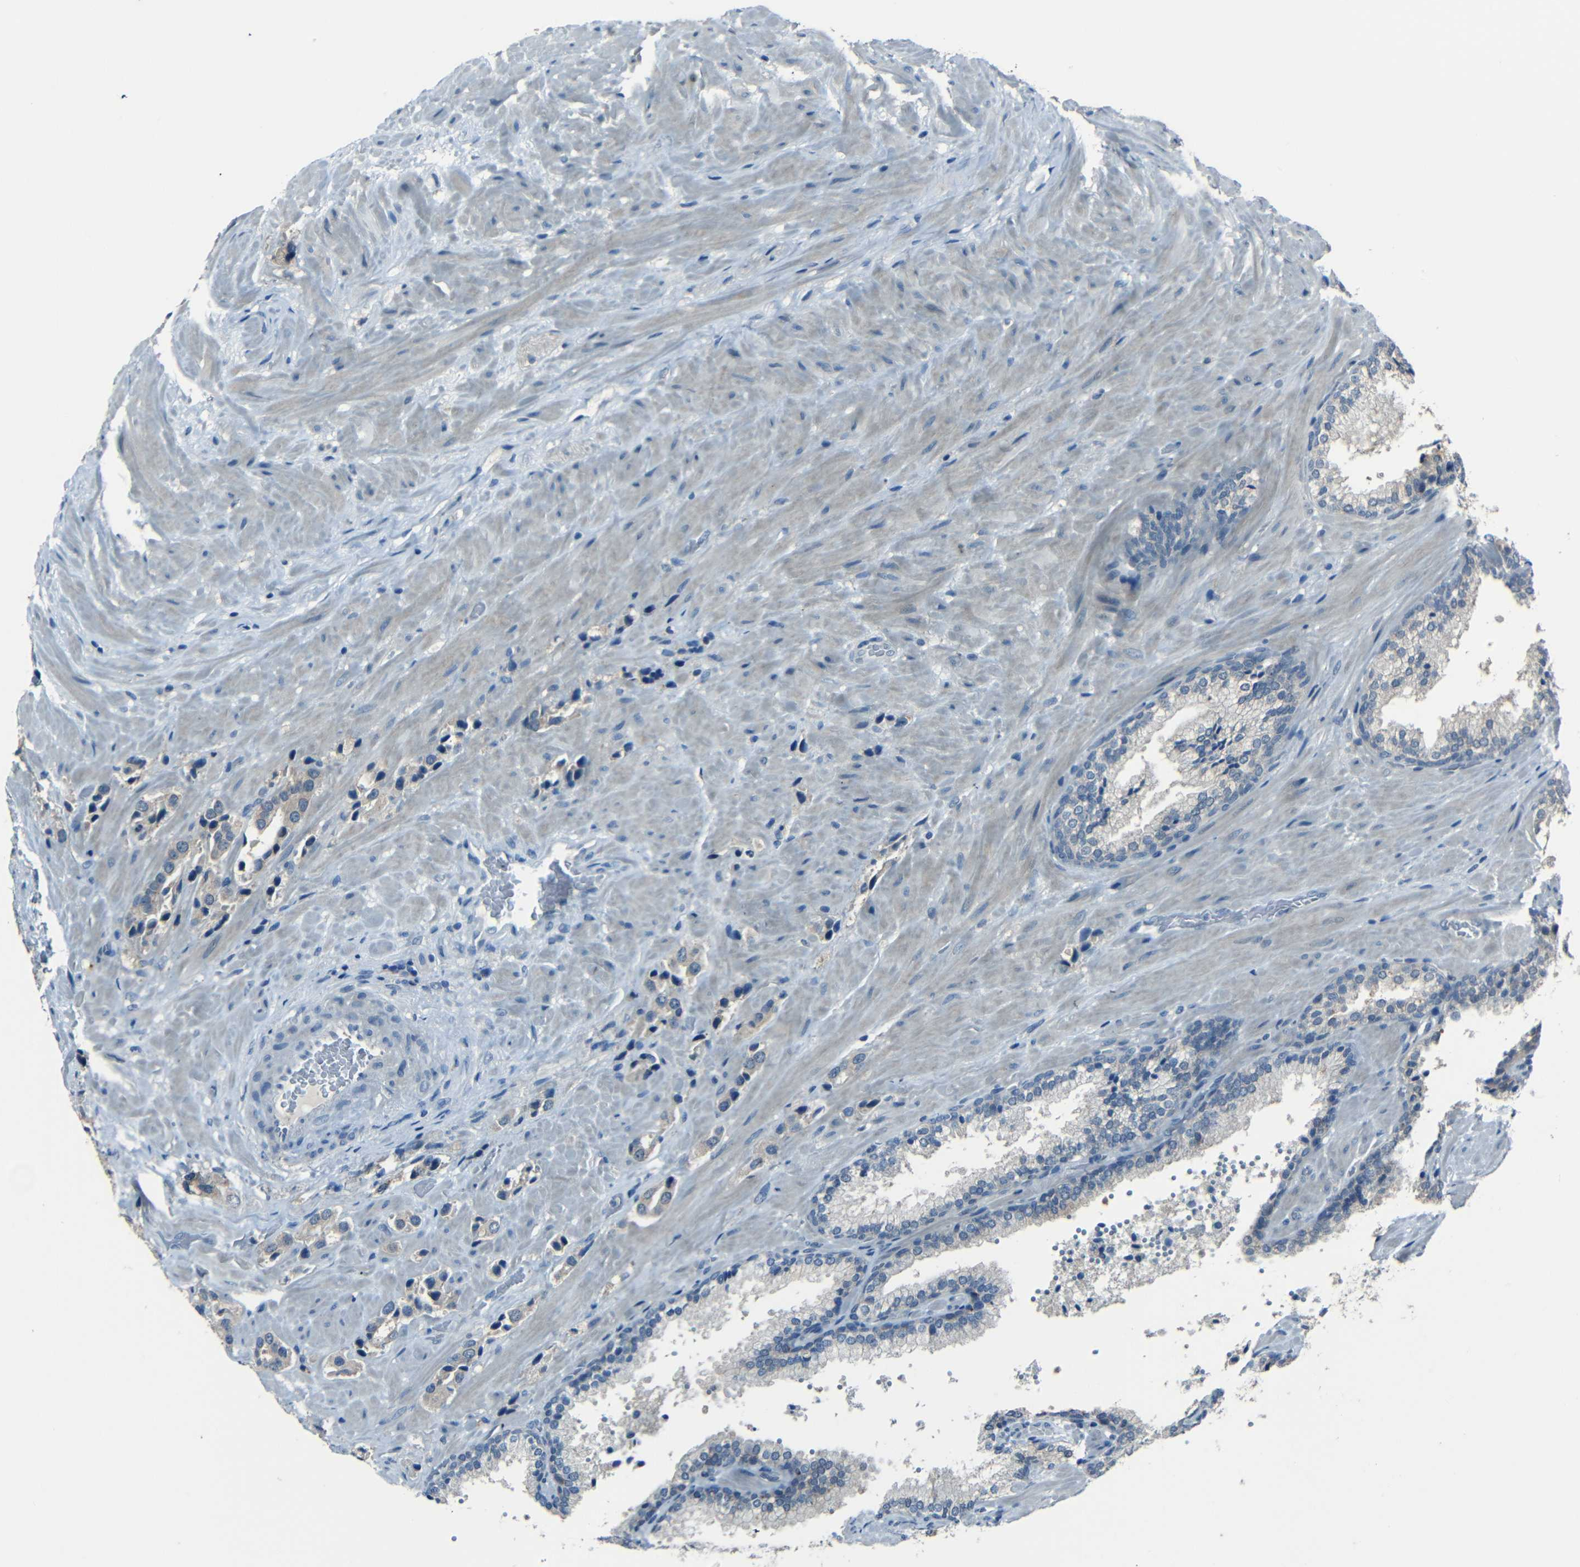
{"staining": {"intensity": "weak", "quantity": ">75%", "location": "cytoplasmic/membranous"}, "tissue": "prostate cancer", "cell_type": "Tumor cells", "image_type": "cancer", "snomed": [{"axis": "morphology", "description": "Adenocarcinoma, High grade"}, {"axis": "topography", "description": "Prostate"}], "caption": "Immunohistochemical staining of prostate high-grade adenocarcinoma reveals low levels of weak cytoplasmic/membranous protein staining in approximately >75% of tumor cells.", "gene": "SLA", "patient": {"sex": "male", "age": 64}}